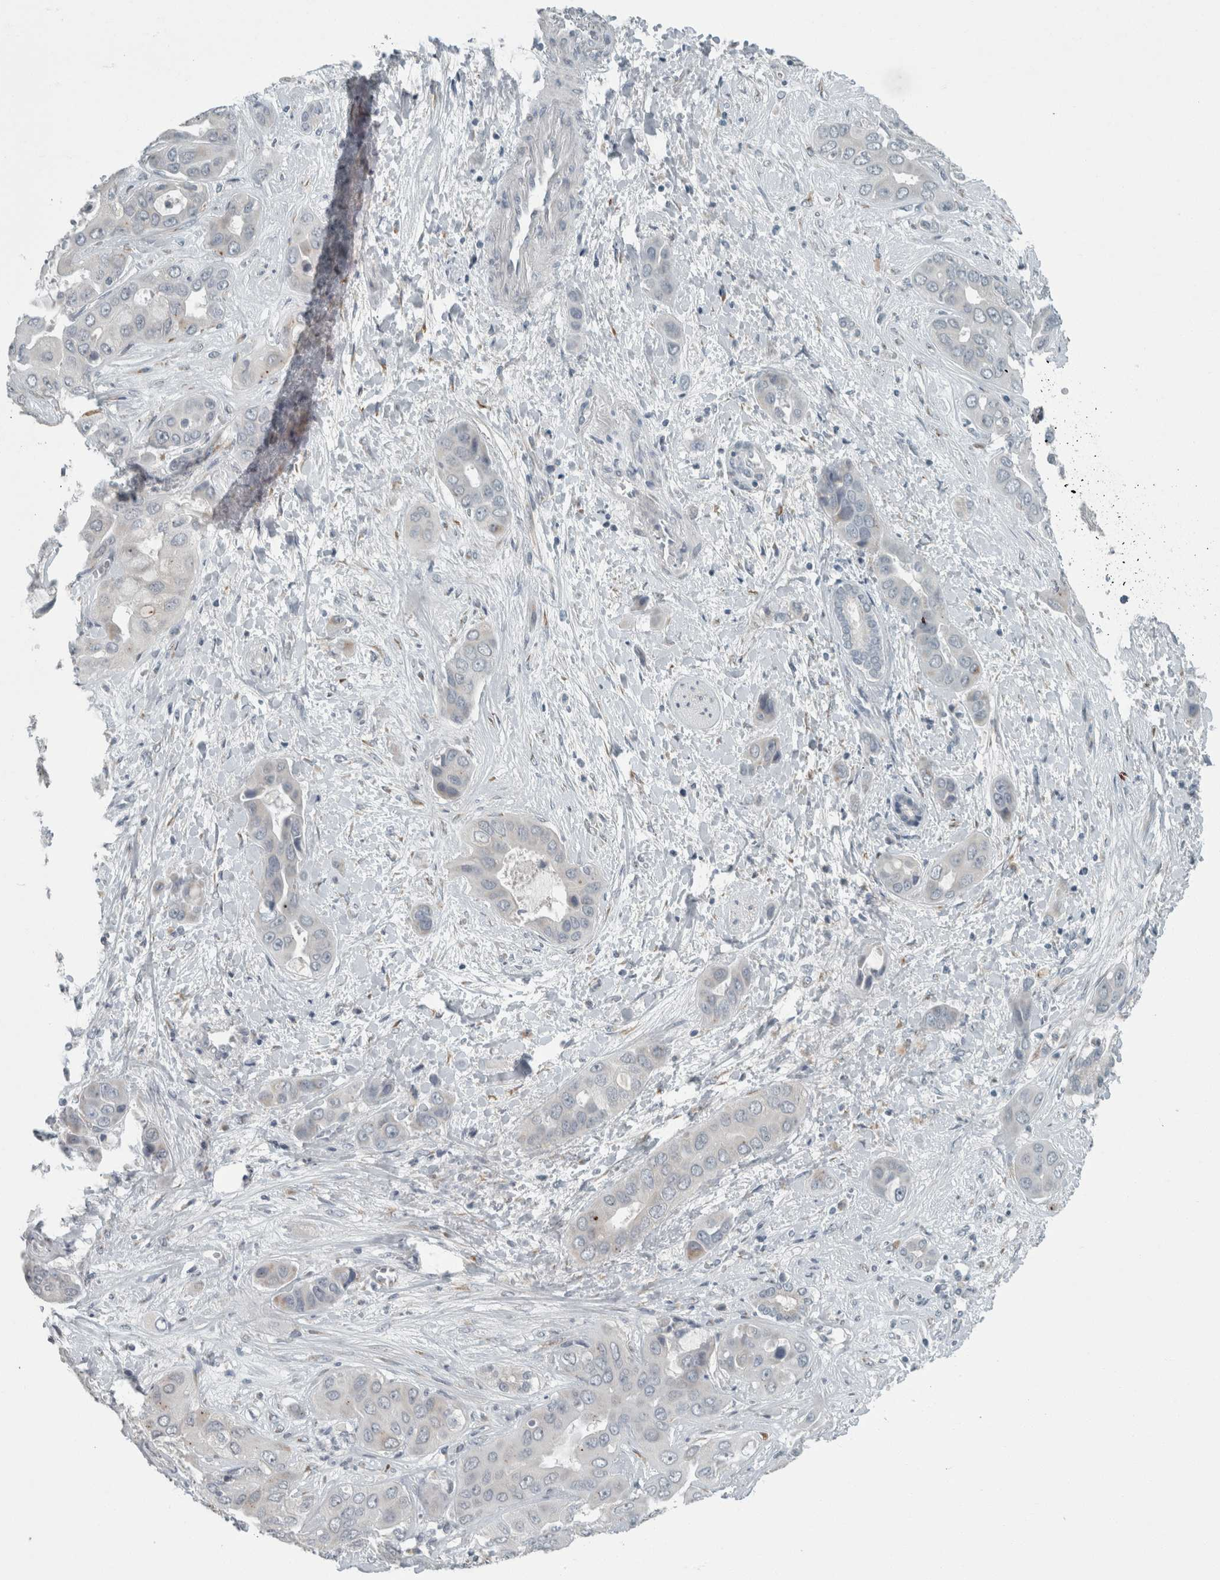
{"staining": {"intensity": "negative", "quantity": "none", "location": "none"}, "tissue": "liver cancer", "cell_type": "Tumor cells", "image_type": "cancer", "snomed": [{"axis": "morphology", "description": "Cholangiocarcinoma"}, {"axis": "topography", "description": "Liver"}], "caption": "This is a micrograph of immunohistochemistry (IHC) staining of liver cancer, which shows no positivity in tumor cells.", "gene": "KIF1C", "patient": {"sex": "female", "age": 52}}